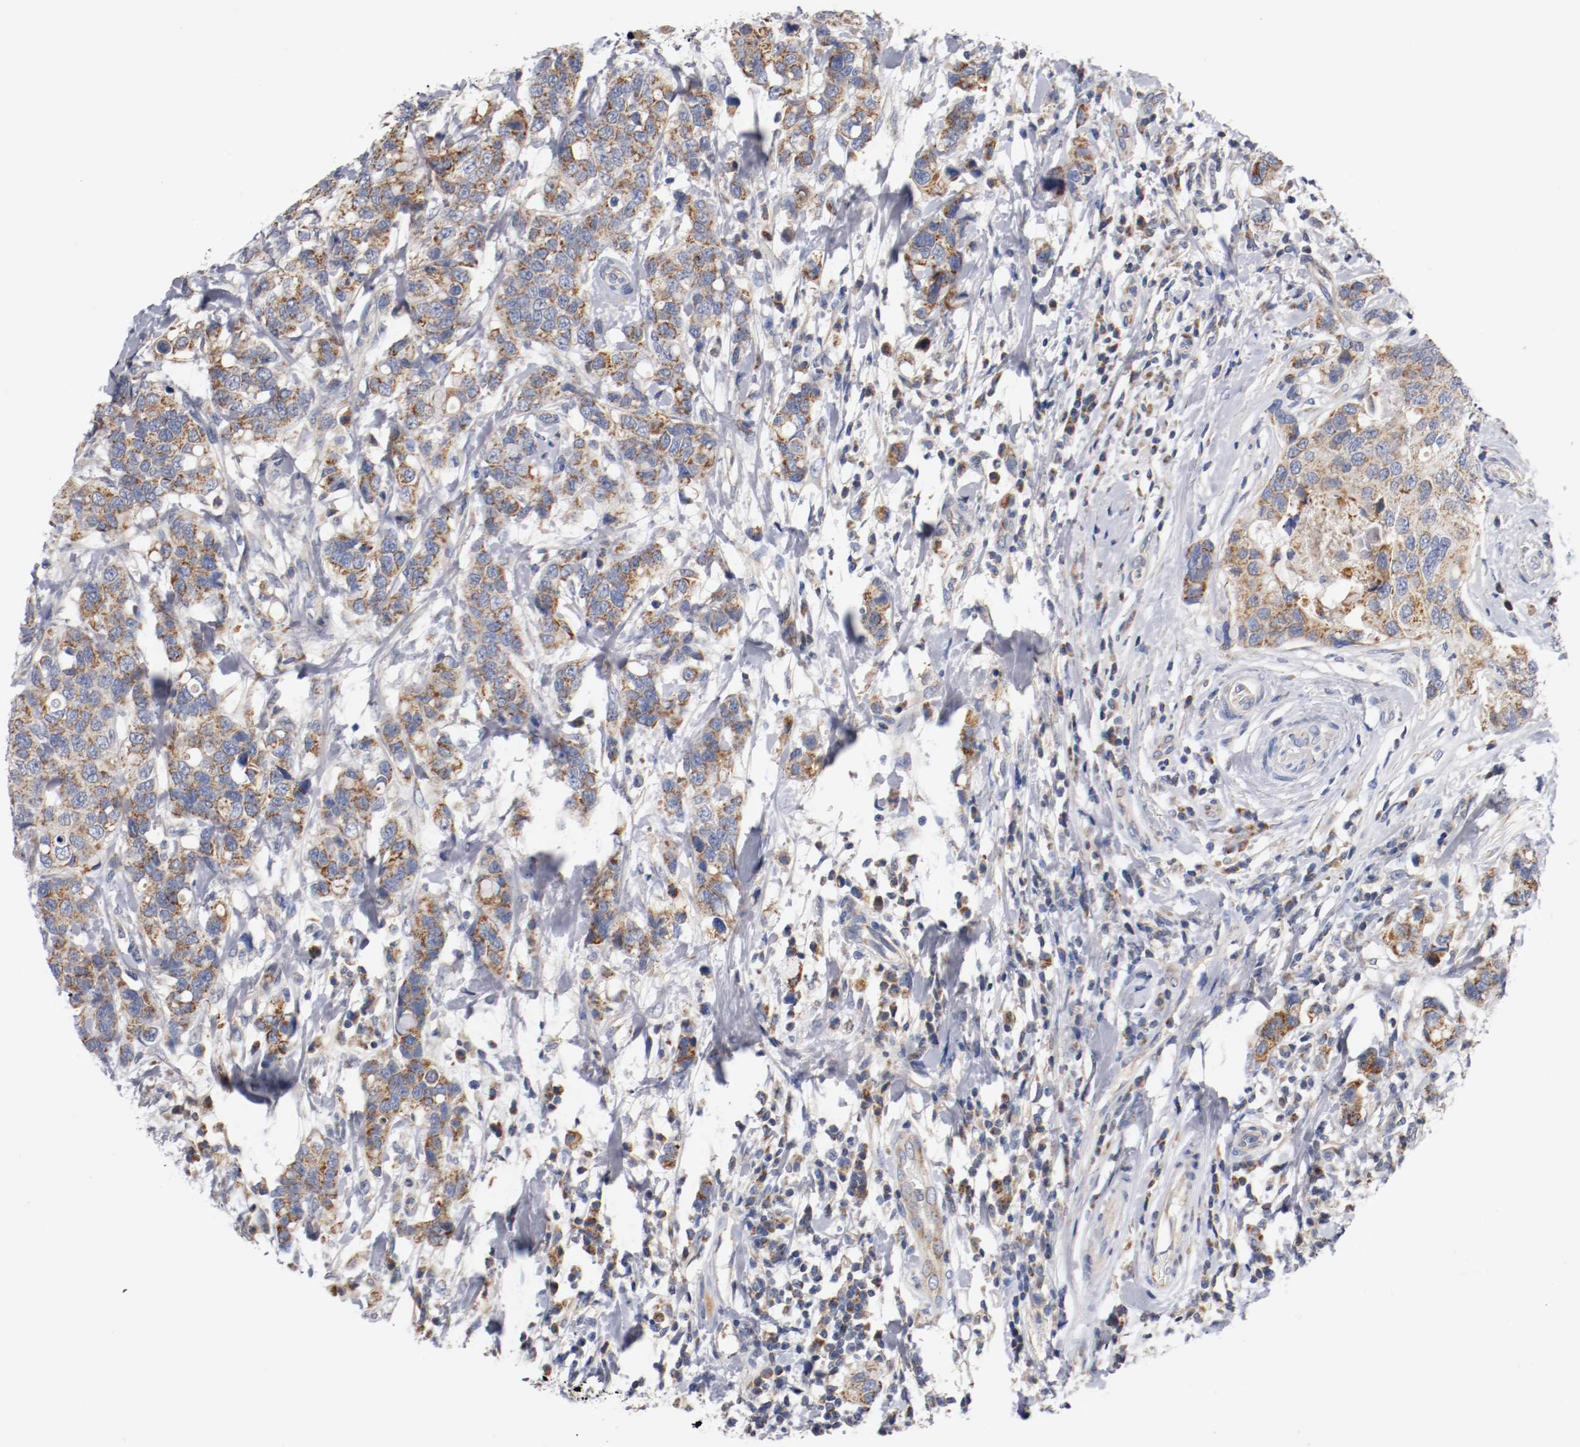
{"staining": {"intensity": "weak", "quantity": ">75%", "location": "cytoplasmic/membranous"}, "tissue": "breast cancer", "cell_type": "Tumor cells", "image_type": "cancer", "snomed": [{"axis": "morphology", "description": "Duct carcinoma"}, {"axis": "topography", "description": "Breast"}], "caption": "Protein staining shows weak cytoplasmic/membranous positivity in approximately >75% of tumor cells in breast intraductal carcinoma. Using DAB (brown) and hematoxylin (blue) stains, captured at high magnification using brightfield microscopy.", "gene": "PCSK6", "patient": {"sex": "female", "age": 27}}